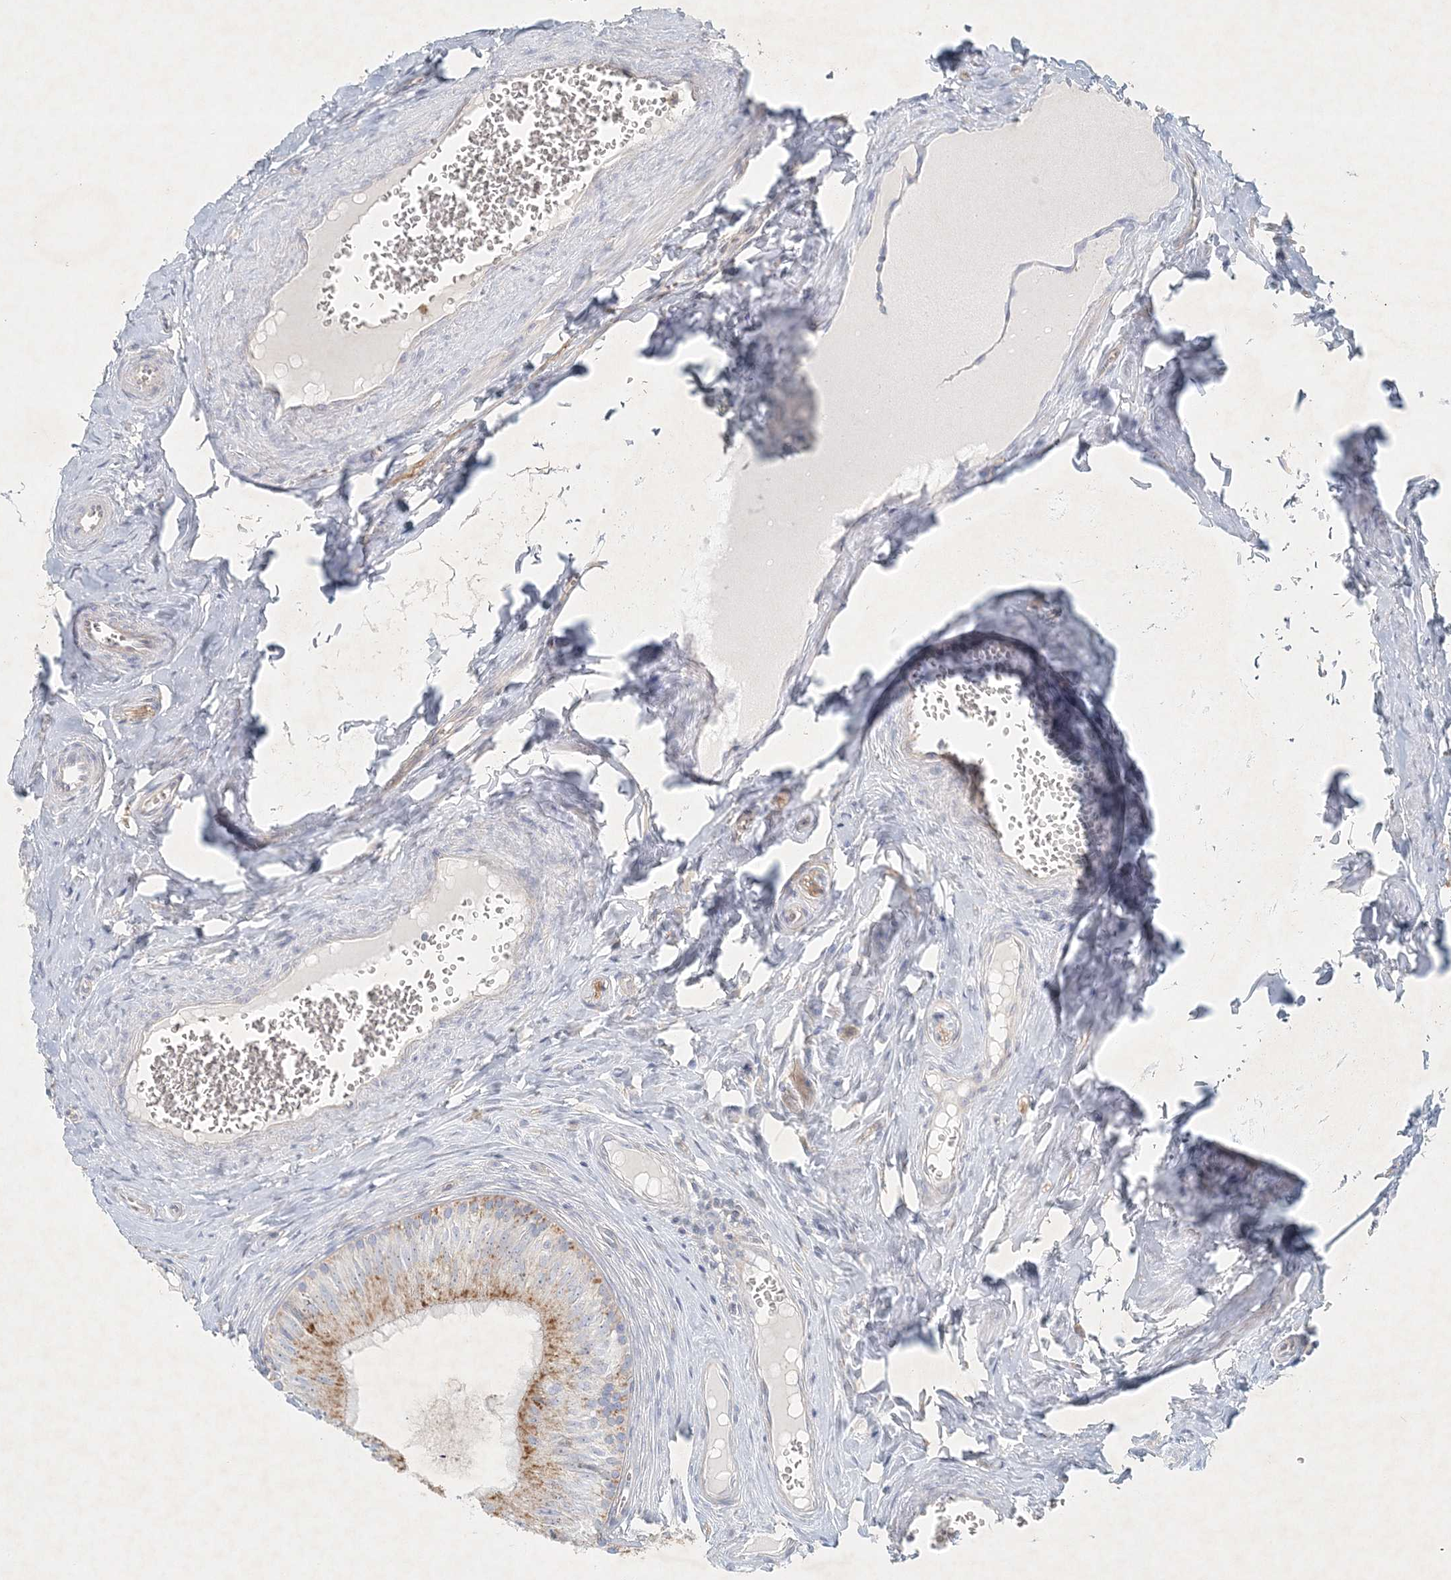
{"staining": {"intensity": "moderate", "quantity": ">75%", "location": "cytoplasmic/membranous"}, "tissue": "epididymis", "cell_type": "Glandular cells", "image_type": "normal", "snomed": [{"axis": "morphology", "description": "Normal tissue, NOS"}, {"axis": "topography", "description": "Epididymis"}], "caption": "Glandular cells exhibit moderate cytoplasmic/membranous positivity in approximately >75% of cells in unremarkable epididymis. The staining was performed using DAB to visualize the protein expression in brown, while the nuclei were stained in blue with hematoxylin (Magnification: 20x).", "gene": "STK11IP", "patient": {"sex": "male", "age": 46}}